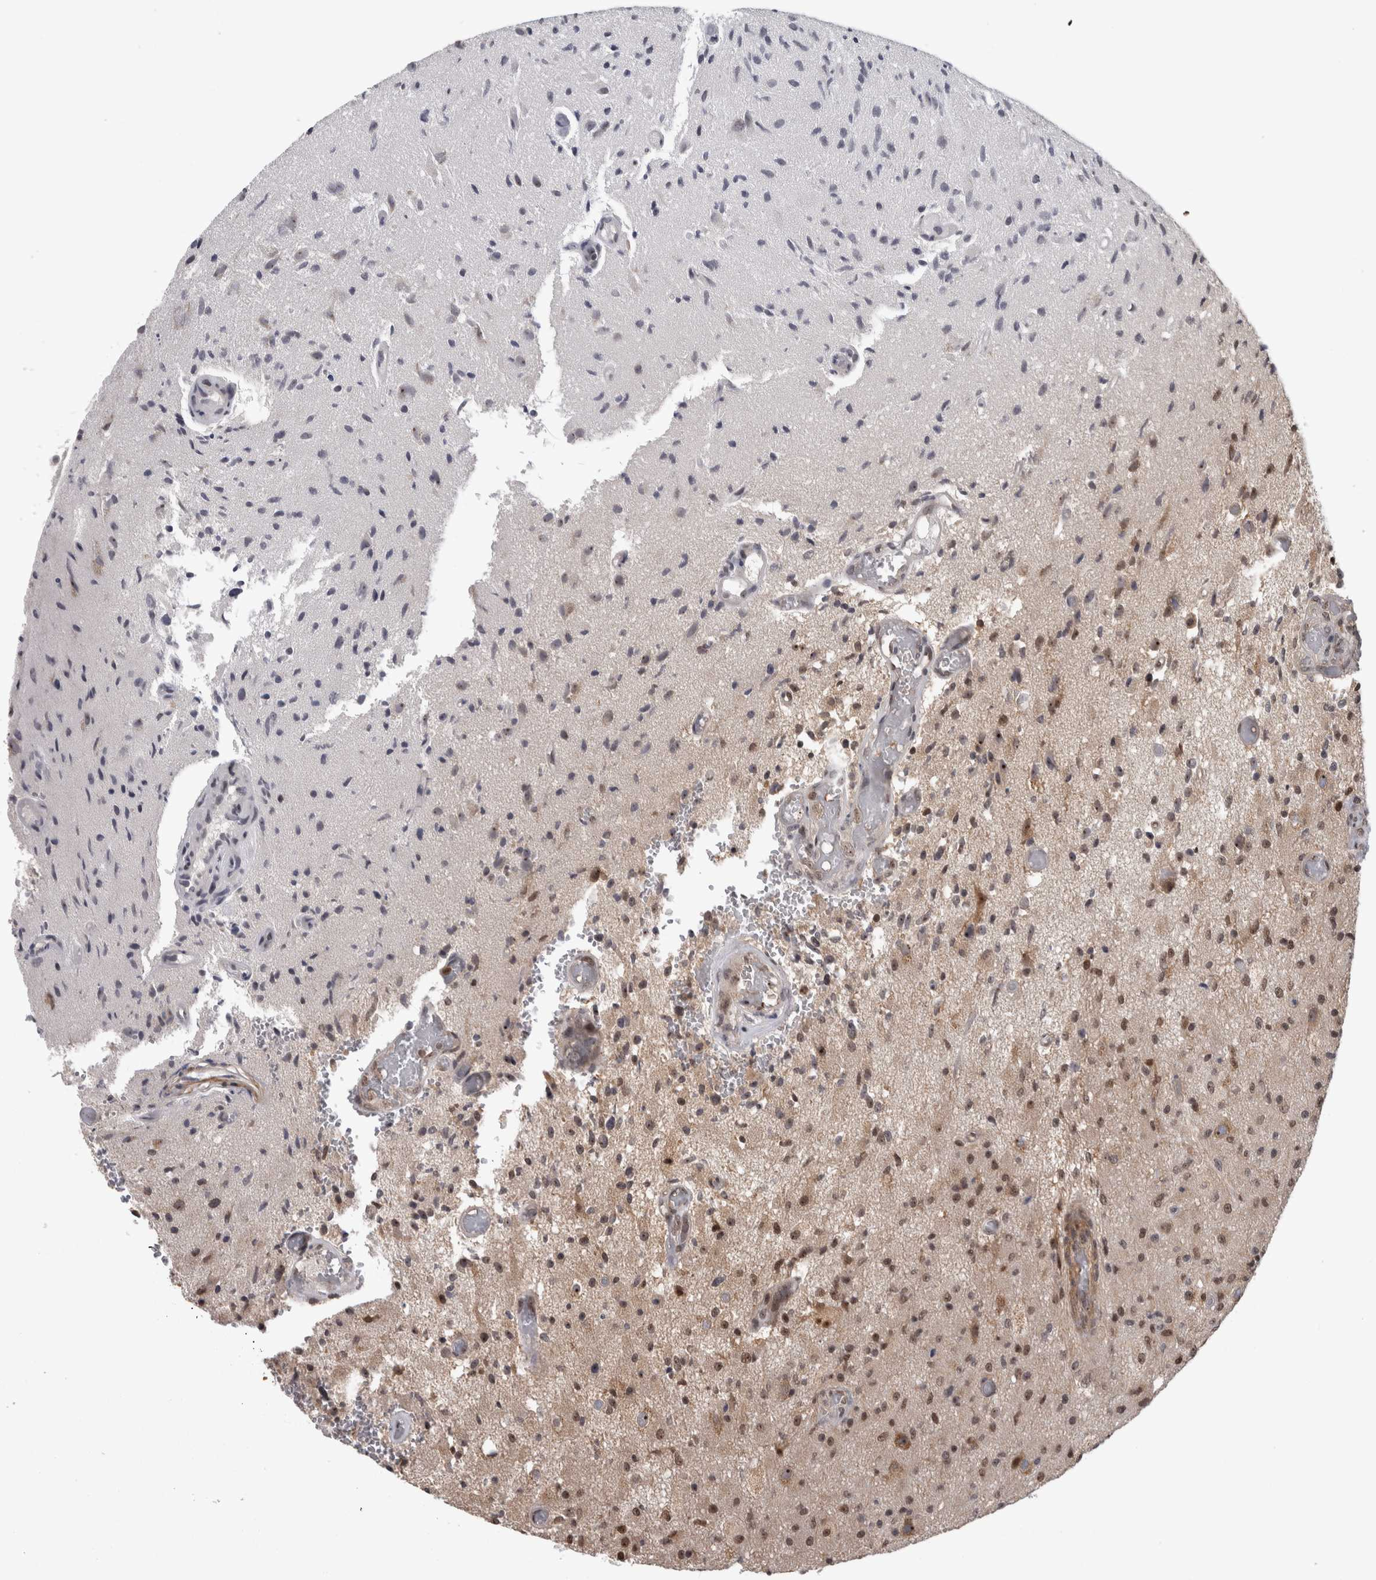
{"staining": {"intensity": "moderate", "quantity": "25%-75%", "location": "nuclear"}, "tissue": "glioma", "cell_type": "Tumor cells", "image_type": "cancer", "snomed": [{"axis": "morphology", "description": "Normal tissue, NOS"}, {"axis": "morphology", "description": "Glioma, malignant, High grade"}, {"axis": "topography", "description": "Cerebral cortex"}], "caption": "Moderate nuclear protein expression is identified in about 25%-75% of tumor cells in malignant high-grade glioma.", "gene": "TDRD7", "patient": {"sex": "male", "age": 77}}